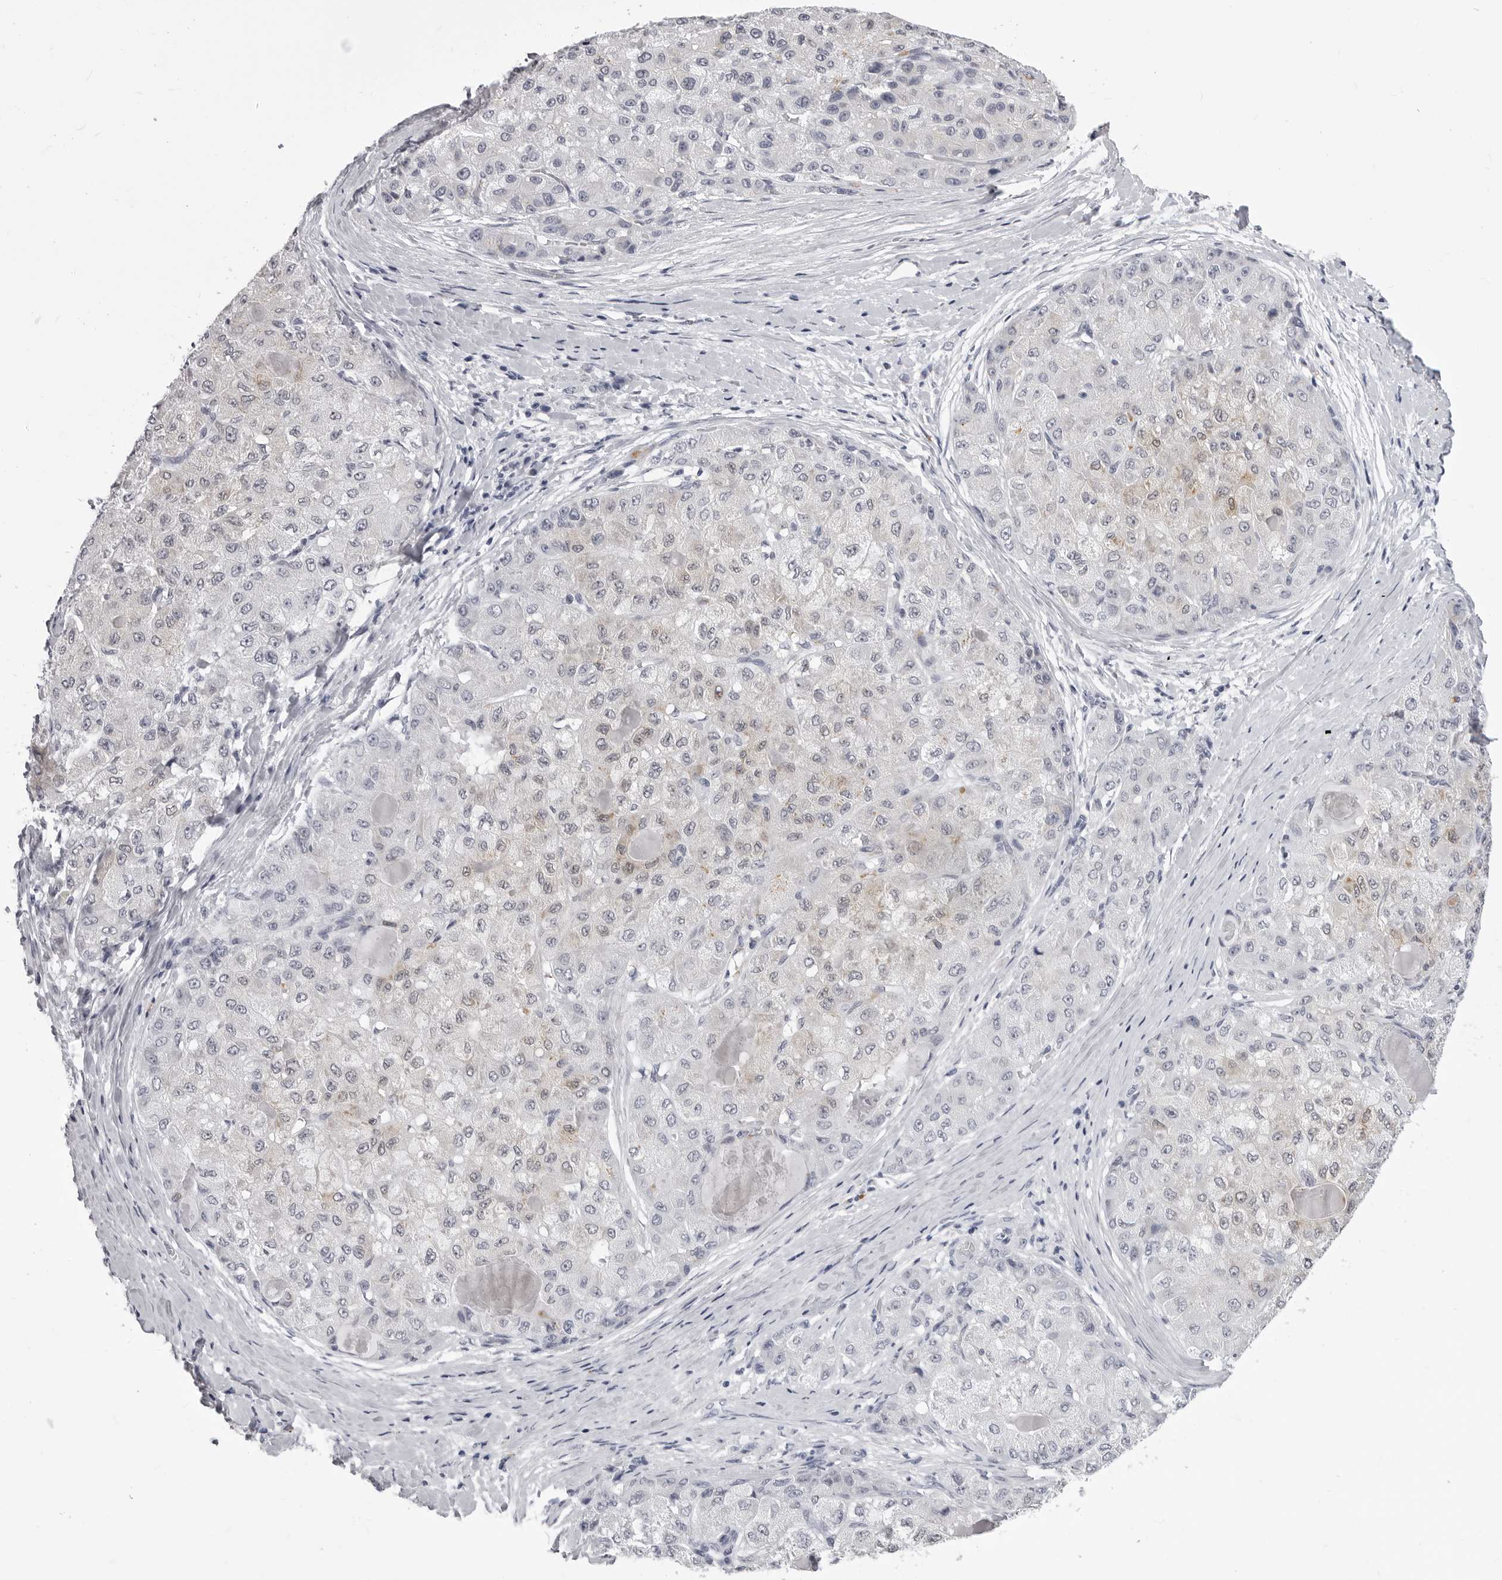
{"staining": {"intensity": "weak", "quantity": "<25%", "location": "cytoplasmic/membranous,nuclear"}, "tissue": "liver cancer", "cell_type": "Tumor cells", "image_type": "cancer", "snomed": [{"axis": "morphology", "description": "Carcinoma, Hepatocellular, NOS"}, {"axis": "topography", "description": "Liver"}], "caption": "Tumor cells show no significant protein staining in liver cancer (hepatocellular carcinoma).", "gene": "LGALS4", "patient": {"sex": "male", "age": 80}}